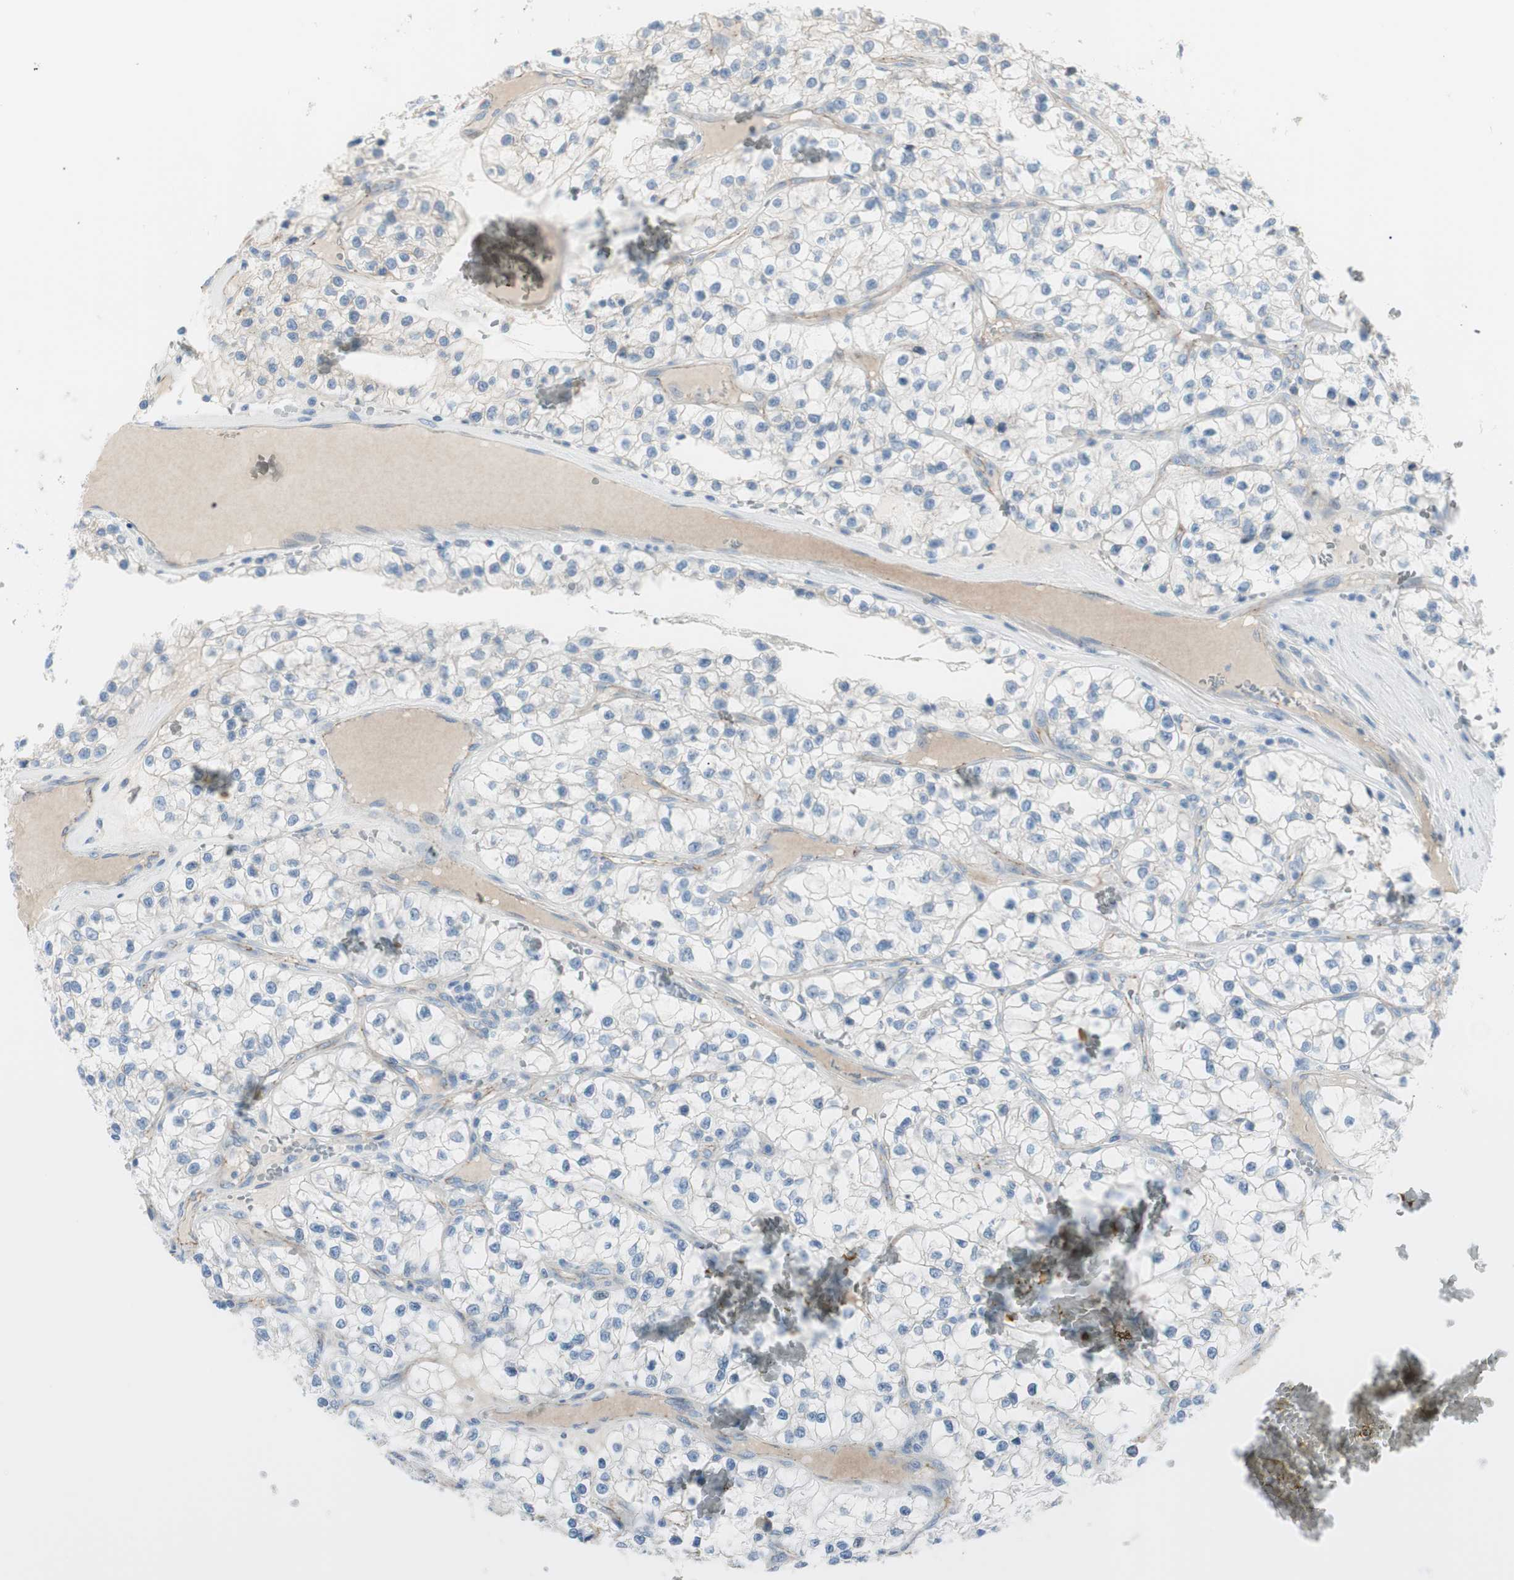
{"staining": {"intensity": "negative", "quantity": "none", "location": "none"}, "tissue": "renal cancer", "cell_type": "Tumor cells", "image_type": "cancer", "snomed": [{"axis": "morphology", "description": "Adenocarcinoma, NOS"}, {"axis": "topography", "description": "Kidney"}], "caption": "Human renal cancer (adenocarcinoma) stained for a protein using immunohistochemistry displays no positivity in tumor cells.", "gene": "TJP1", "patient": {"sex": "female", "age": 57}}